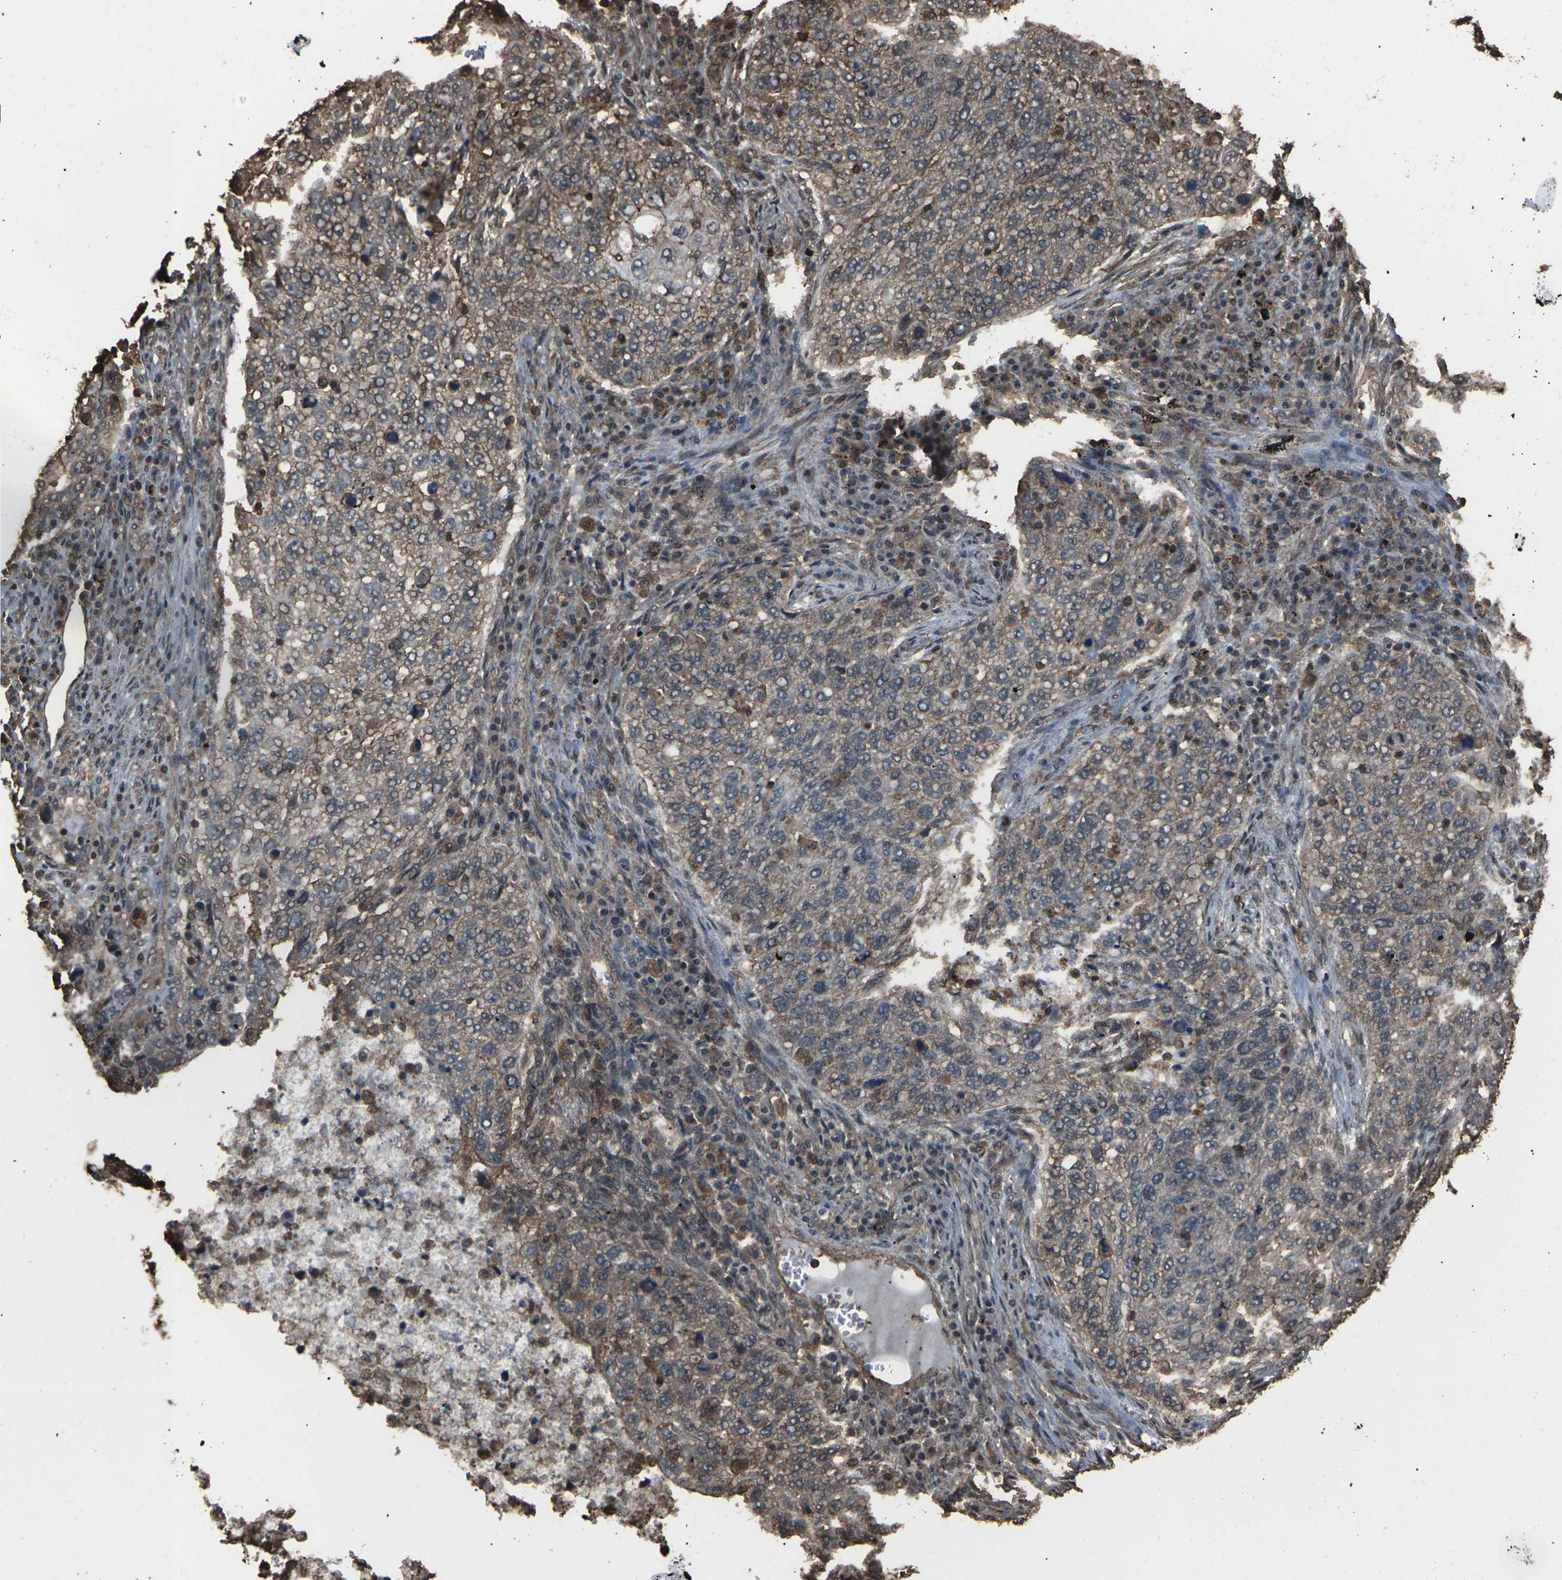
{"staining": {"intensity": "weak", "quantity": "25%-75%", "location": "cytoplasmic/membranous"}, "tissue": "lung cancer", "cell_type": "Tumor cells", "image_type": "cancer", "snomed": [{"axis": "morphology", "description": "Squamous cell carcinoma, NOS"}, {"axis": "topography", "description": "Lung"}], "caption": "The photomicrograph shows a brown stain indicating the presence of a protein in the cytoplasmic/membranous of tumor cells in squamous cell carcinoma (lung). (Stains: DAB in brown, nuclei in blue, Microscopy: brightfield microscopy at high magnification).", "gene": "DHPS", "patient": {"sex": "female", "age": 63}}